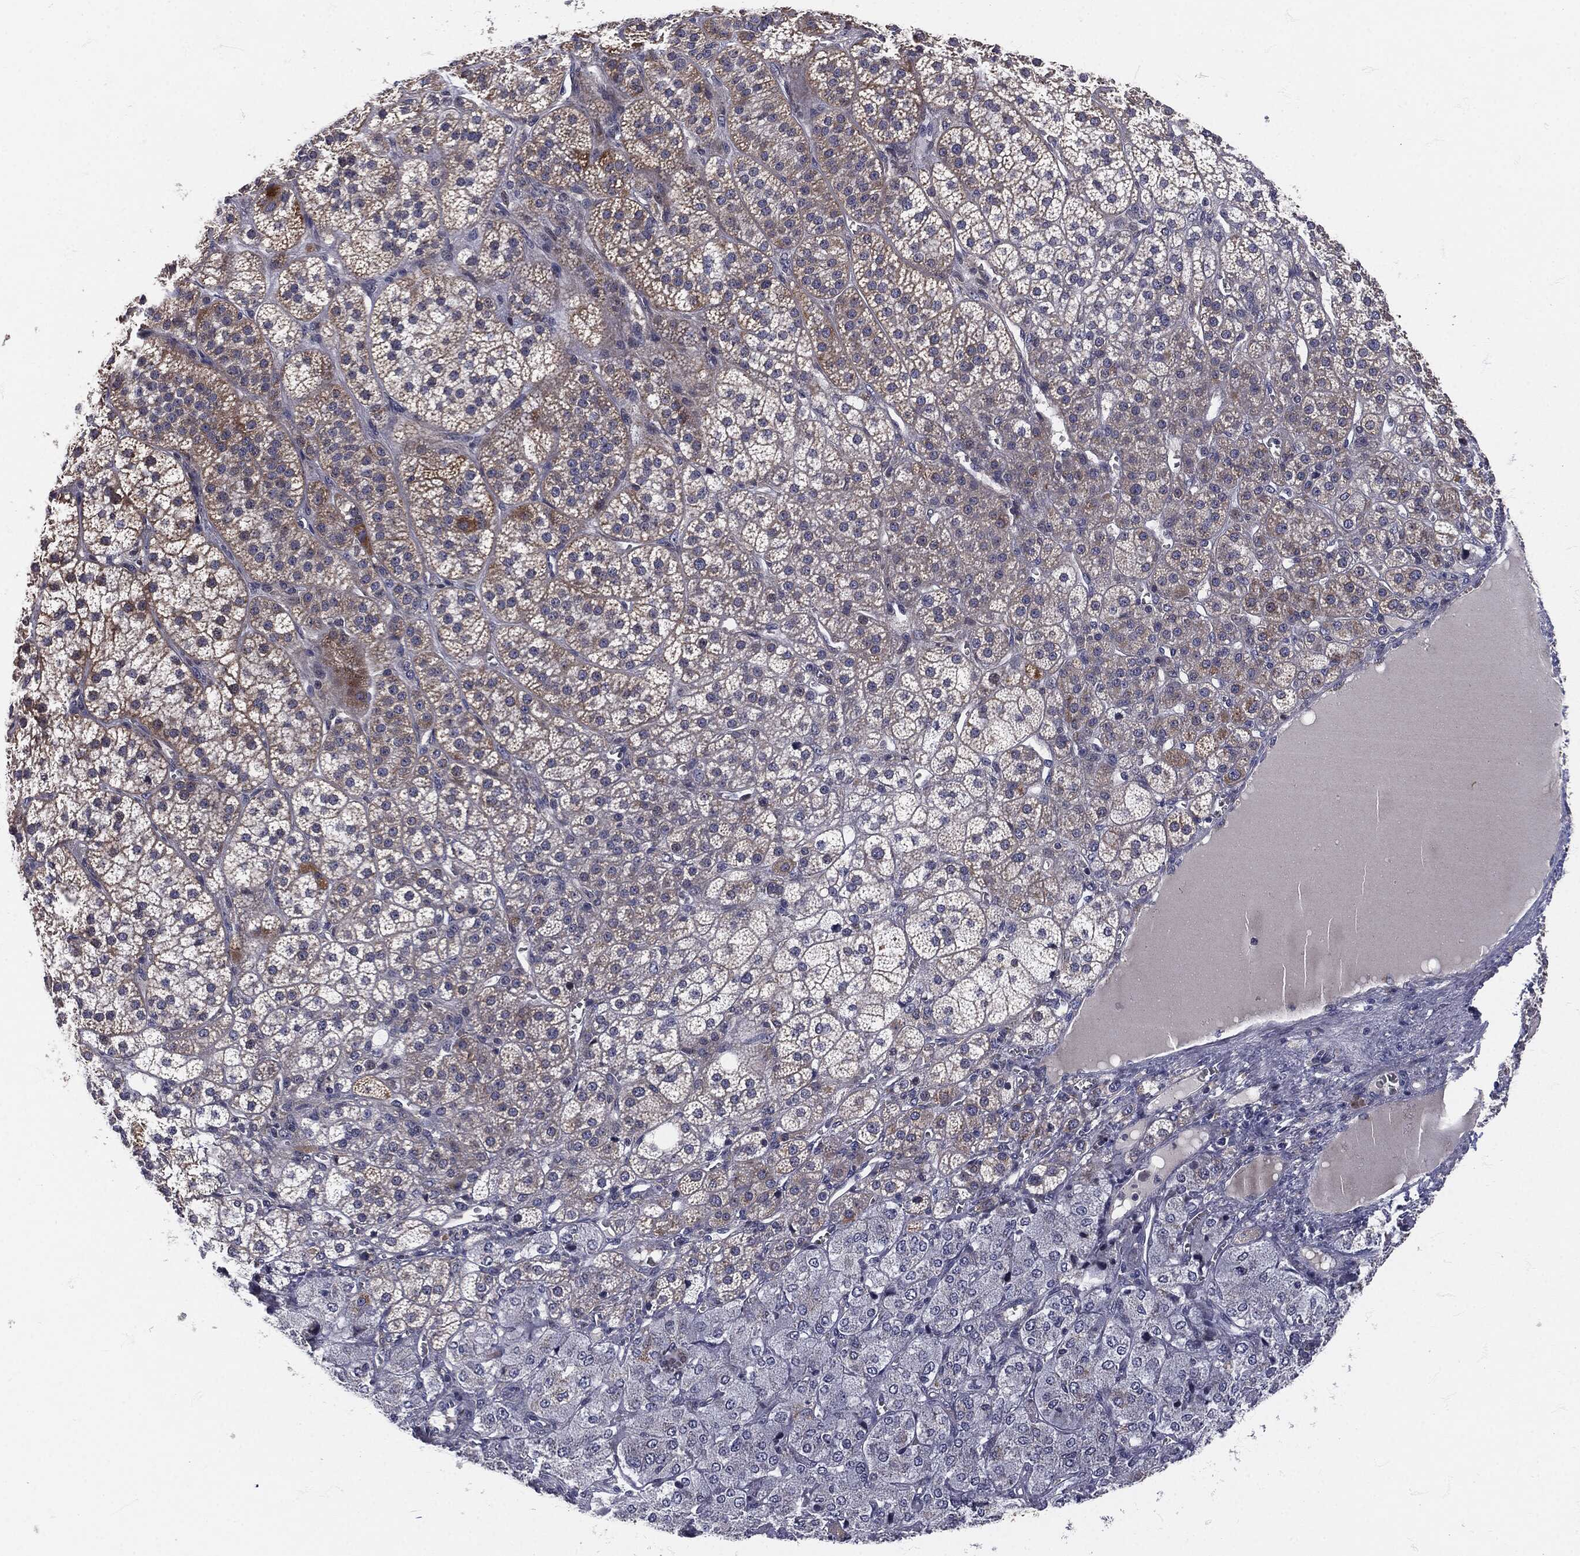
{"staining": {"intensity": "strong", "quantity": "<25%", "location": "cytoplasmic/membranous"}, "tissue": "adrenal gland", "cell_type": "Glandular cells", "image_type": "normal", "snomed": [{"axis": "morphology", "description": "Normal tissue, NOS"}, {"axis": "topography", "description": "Adrenal gland"}], "caption": "Adrenal gland stained with a brown dye demonstrates strong cytoplasmic/membranous positive staining in approximately <25% of glandular cells.", "gene": "SIGLEC9", "patient": {"sex": "female", "age": 60}}